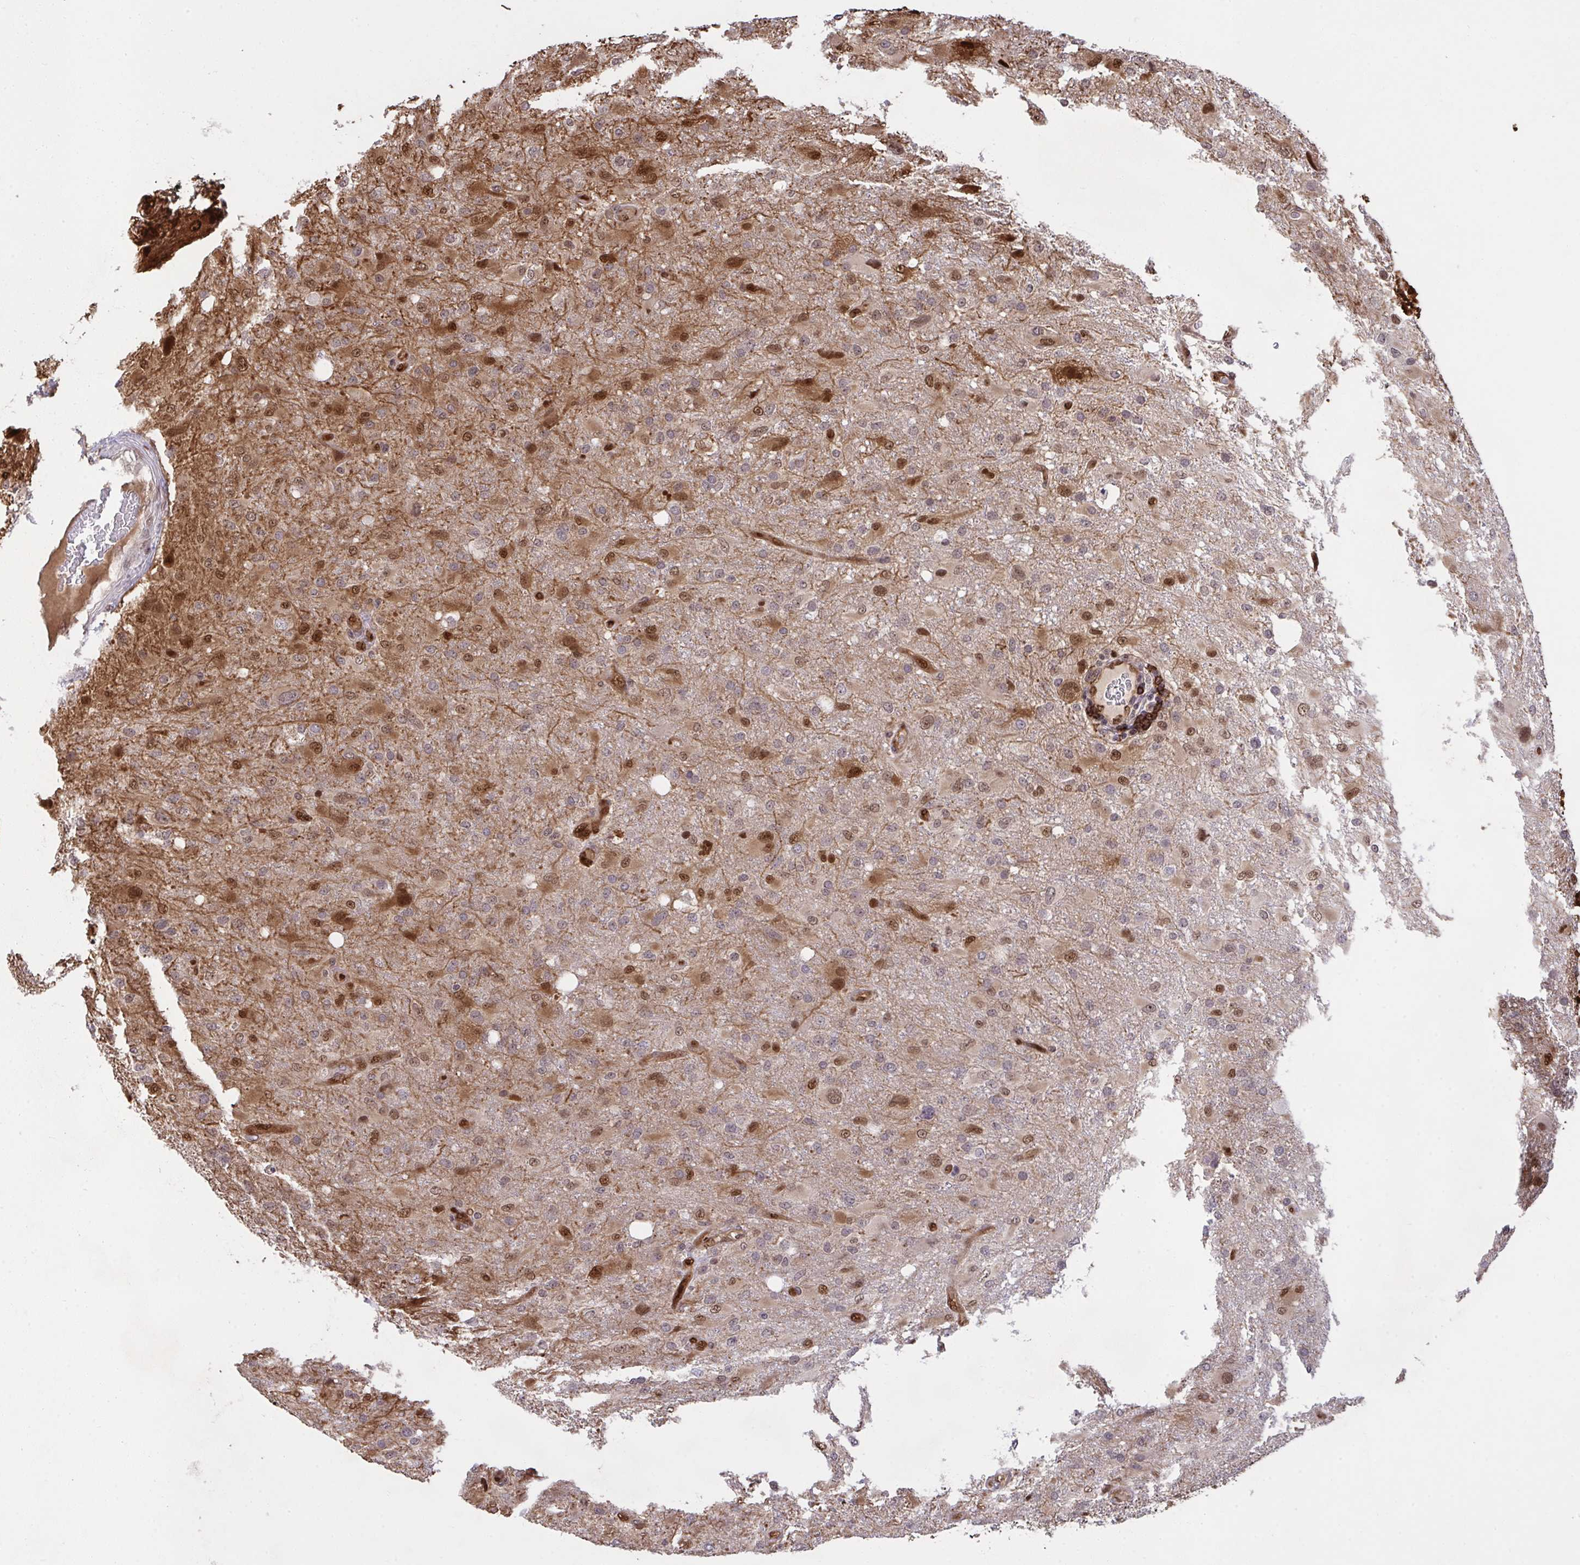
{"staining": {"intensity": "moderate", "quantity": "25%-75%", "location": "cytoplasmic/membranous,nuclear"}, "tissue": "glioma", "cell_type": "Tumor cells", "image_type": "cancer", "snomed": [{"axis": "morphology", "description": "Glioma, malignant, High grade"}, {"axis": "topography", "description": "Brain"}], "caption": "This photomicrograph reveals immunohistochemistry (IHC) staining of human glioma, with medium moderate cytoplasmic/membranous and nuclear expression in about 25%-75% of tumor cells.", "gene": "UXT", "patient": {"sex": "male", "age": 53}}